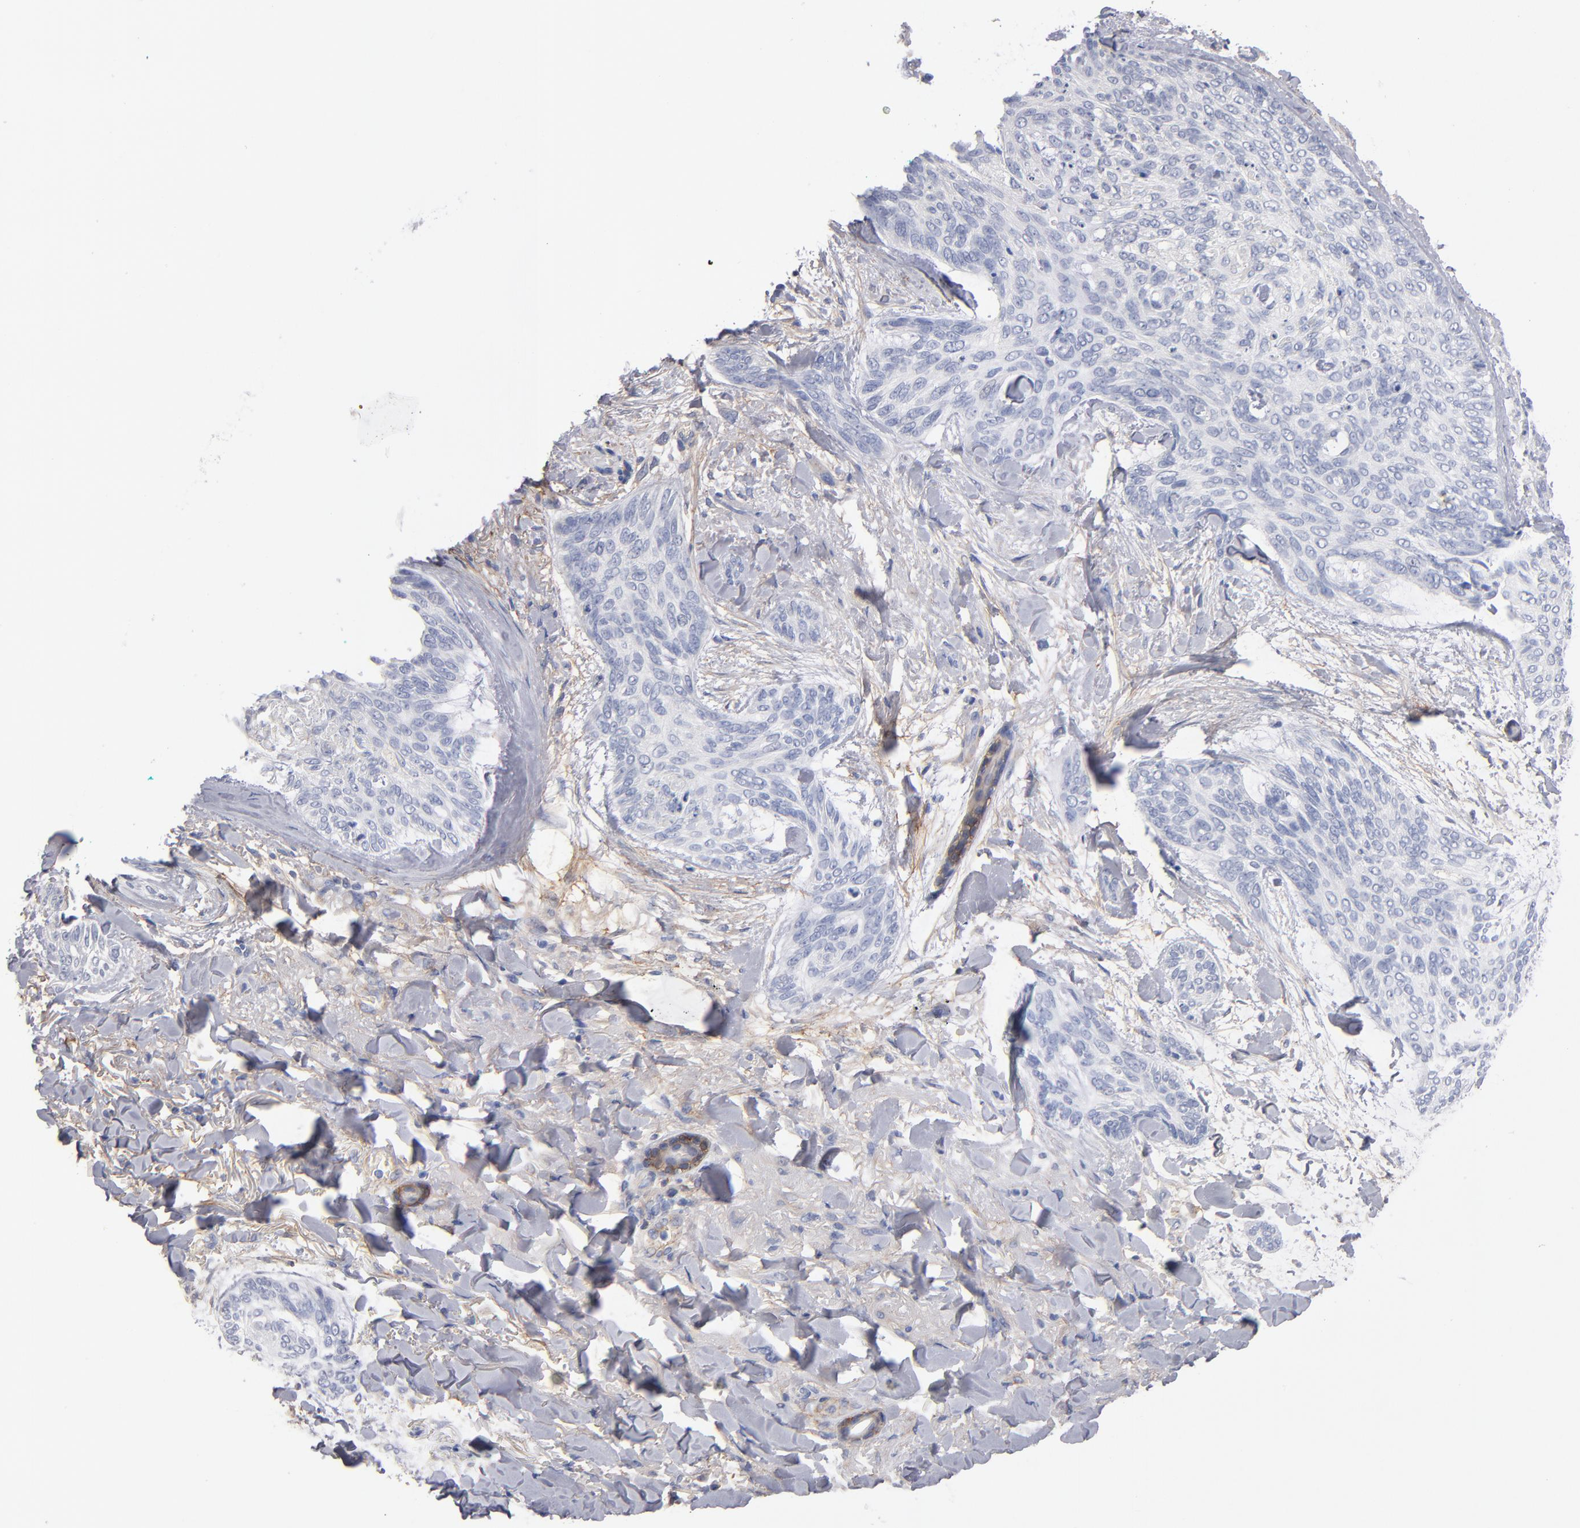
{"staining": {"intensity": "negative", "quantity": "none", "location": "none"}, "tissue": "skin cancer", "cell_type": "Tumor cells", "image_type": "cancer", "snomed": [{"axis": "morphology", "description": "Normal tissue, NOS"}, {"axis": "morphology", "description": "Basal cell carcinoma"}, {"axis": "topography", "description": "Skin"}], "caption": "Immunohistochemical staining of human basal cell carcinoma (skin) reveals no significant expression in tumor cells. (DAB (3,3'-diaminobenzidine) IHC visualized using brightfield microscopy, high magnification).", "gene": "PLSCR4", "patient": {"sex": "female", "age": 71}}